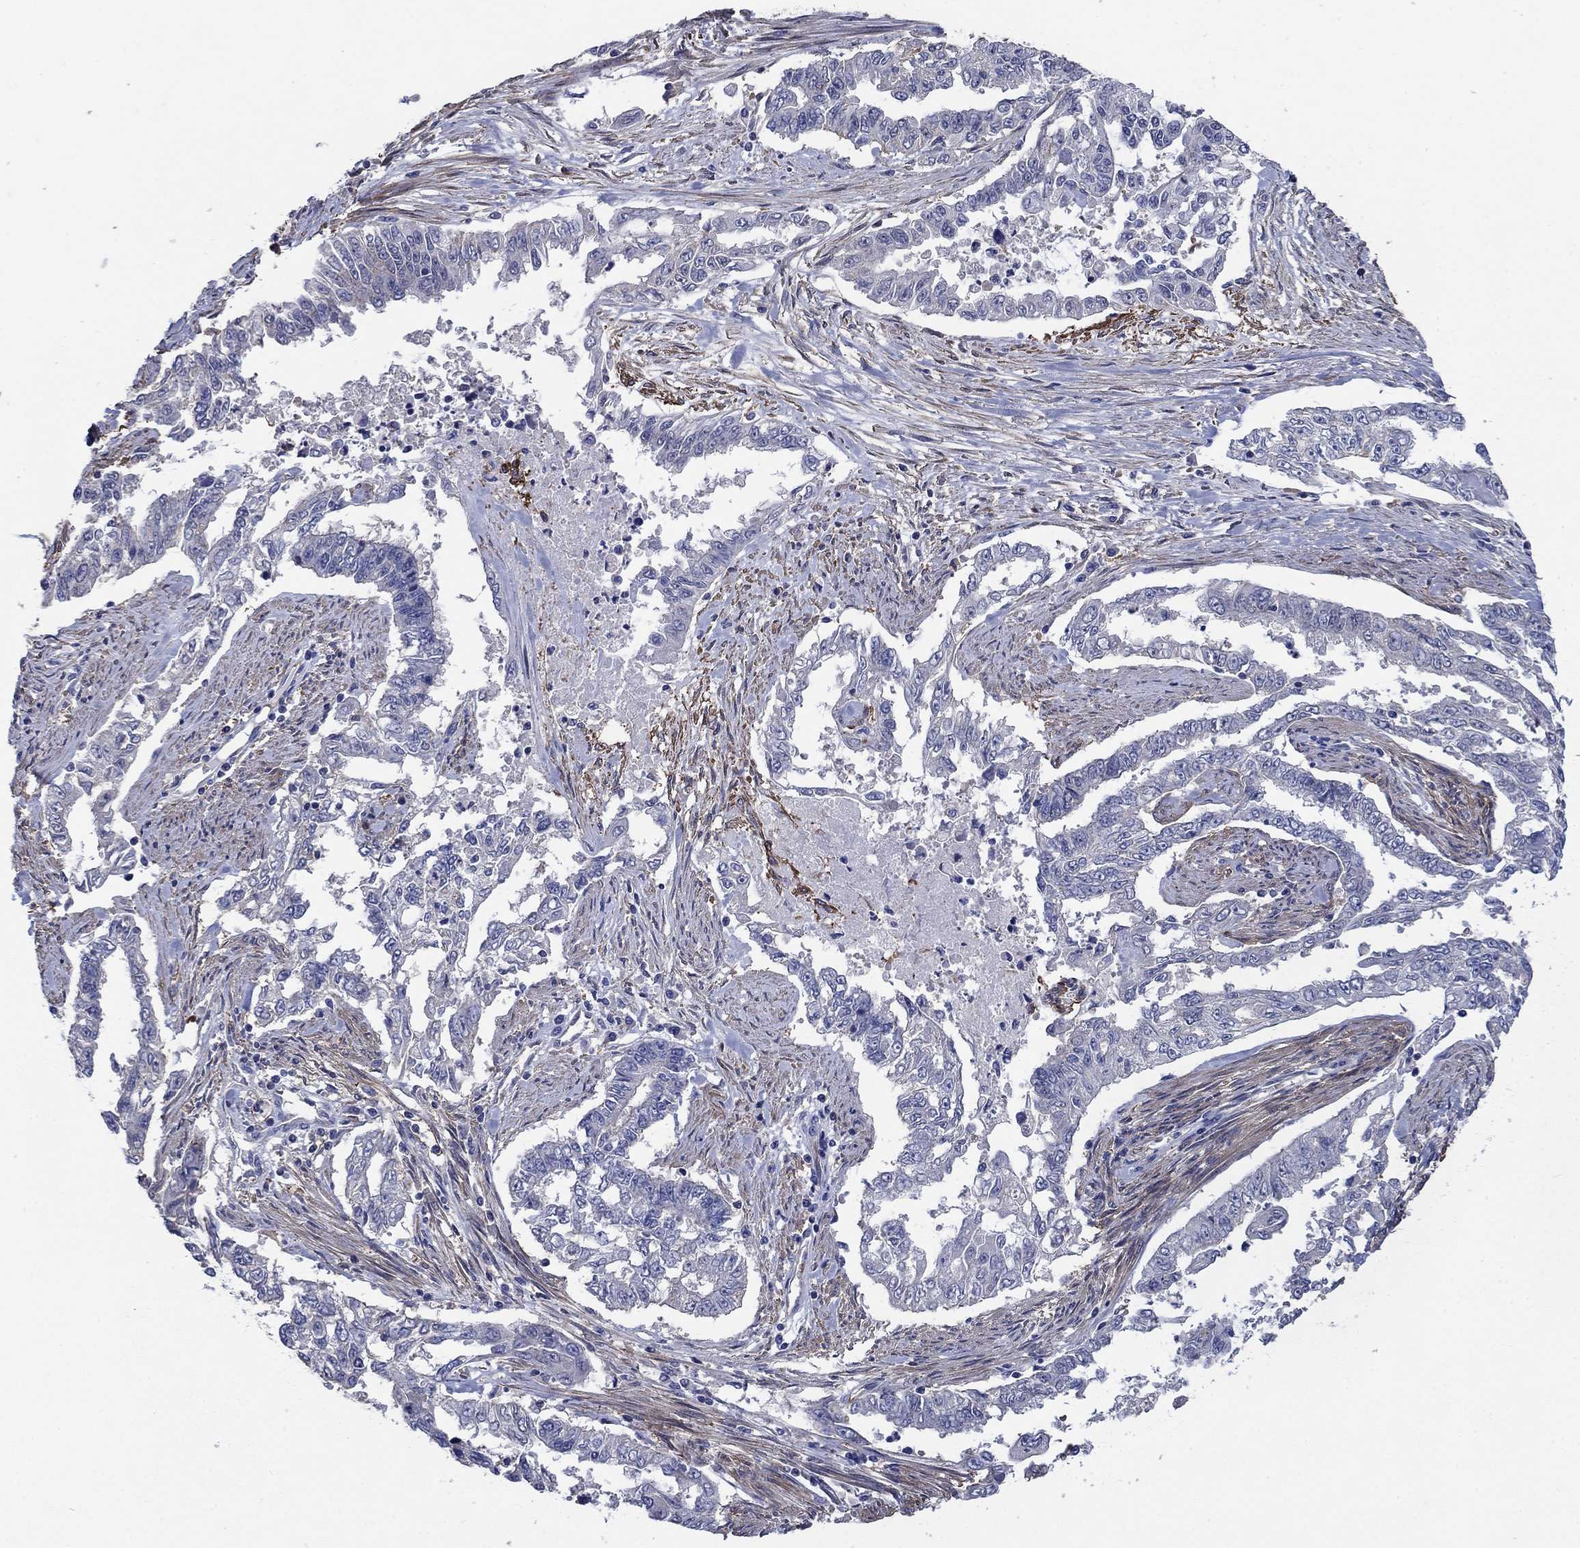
{"staining": {"intensity": "negative", "quantity": "none", "location": "none"}, "tissue": "endometrial cancer", "cell_type": "Tumor cells", "image_type": "cancer", "snomed": [{"axis": "morphology", "description": "Adenocarcinoma, NOS"}, {"axis": "topography", "description": "Uterus"}], "caption": "This is an immunohistochemistry histopathology image of endometrial adenocarcinoma. There is no staining in tumor cells.", "gene": "FLNC", "patient": {"sex": "female", "age": 59}}